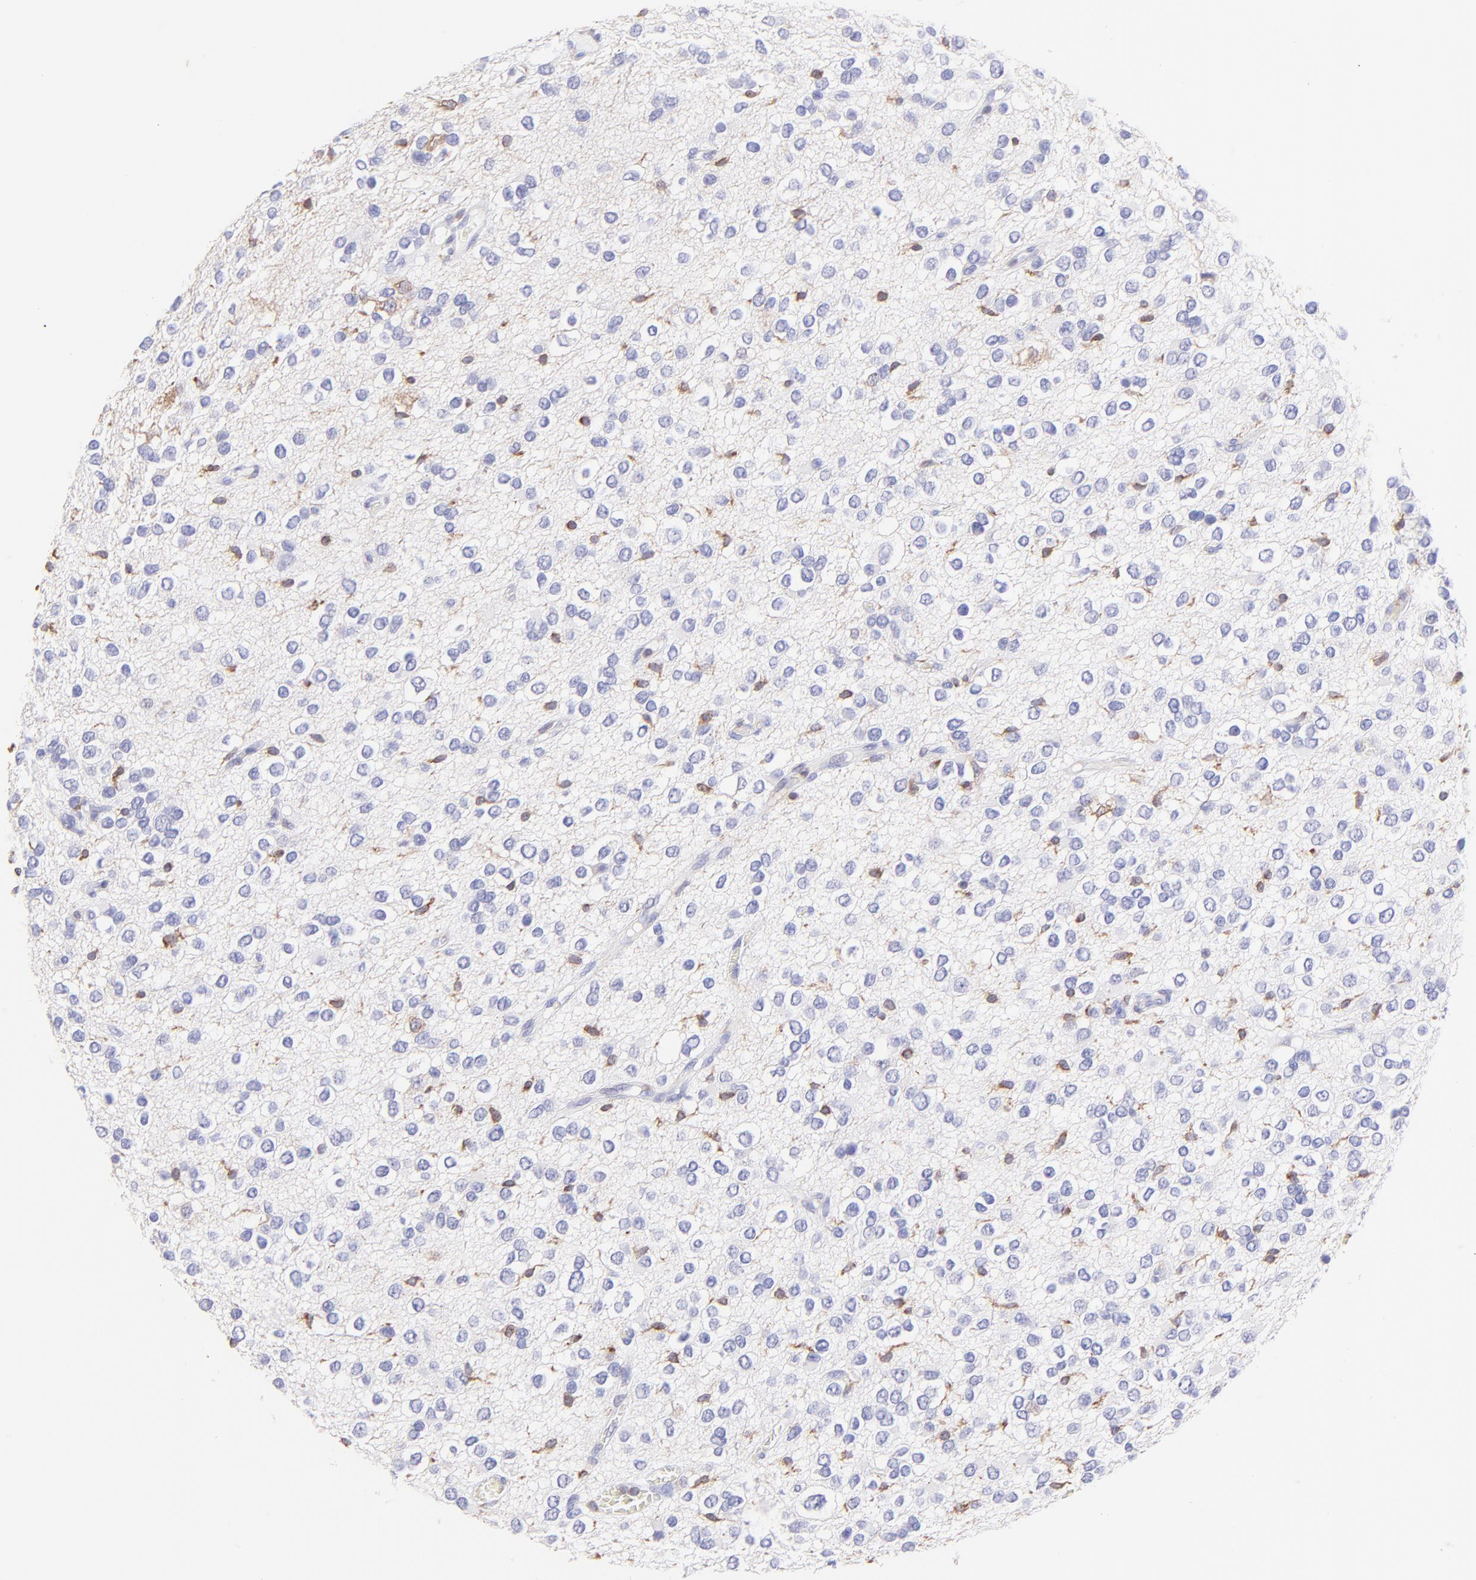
{"staining": {"intensity": "negative", "quantity": "none", "location": "none"}, "tissue": "glioma", "cell_type": "Tumor cells", "image_type": "cancer", "snomed": [{"axis": "morphology", "description": "Glioma, malignant, Low grade"}, {"axis": "topography", "description": "Brain"}], "caption": "There is no significant expression in tumor cells of glioma.", "gene": "IRAG2", "patient": {"sex": "male", "age": 42}}